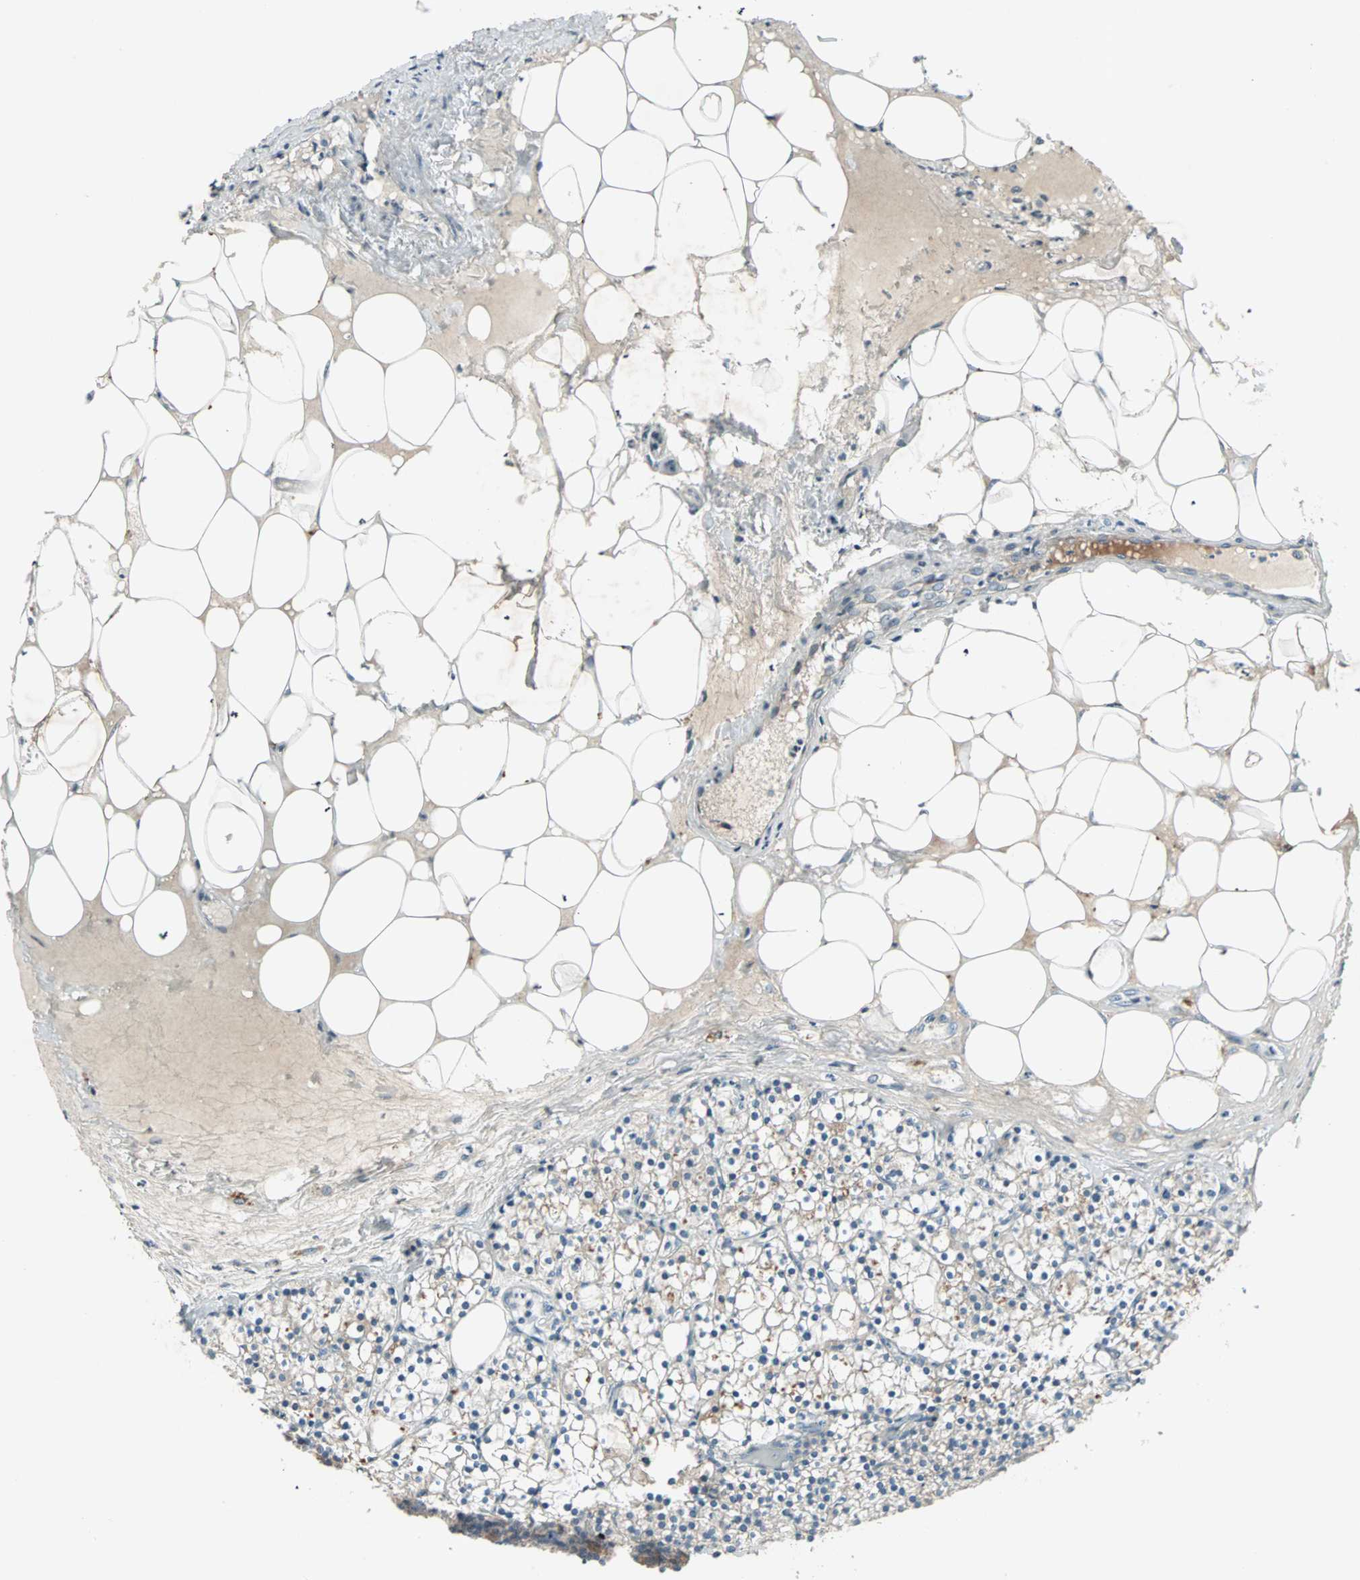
{"staining": {"intensity": "negative", "quantity": "none", "location": "none"}, "tissue": "parathyroid gland", "cell_type": "Glandular cells", "image_type": "normal", "snomed": [{"axis": "morphology", "description": "Normal tissue, NOS"}, {"axis": "topography", "description": "Parathyroid gland"}], "caption": "Glandular cells are negative for brown protein staining in normal parathyroid gland. Nuclei are stained in blue.", "gene": "PGBD1", "patient": {"sex": "female", "age": 63}}